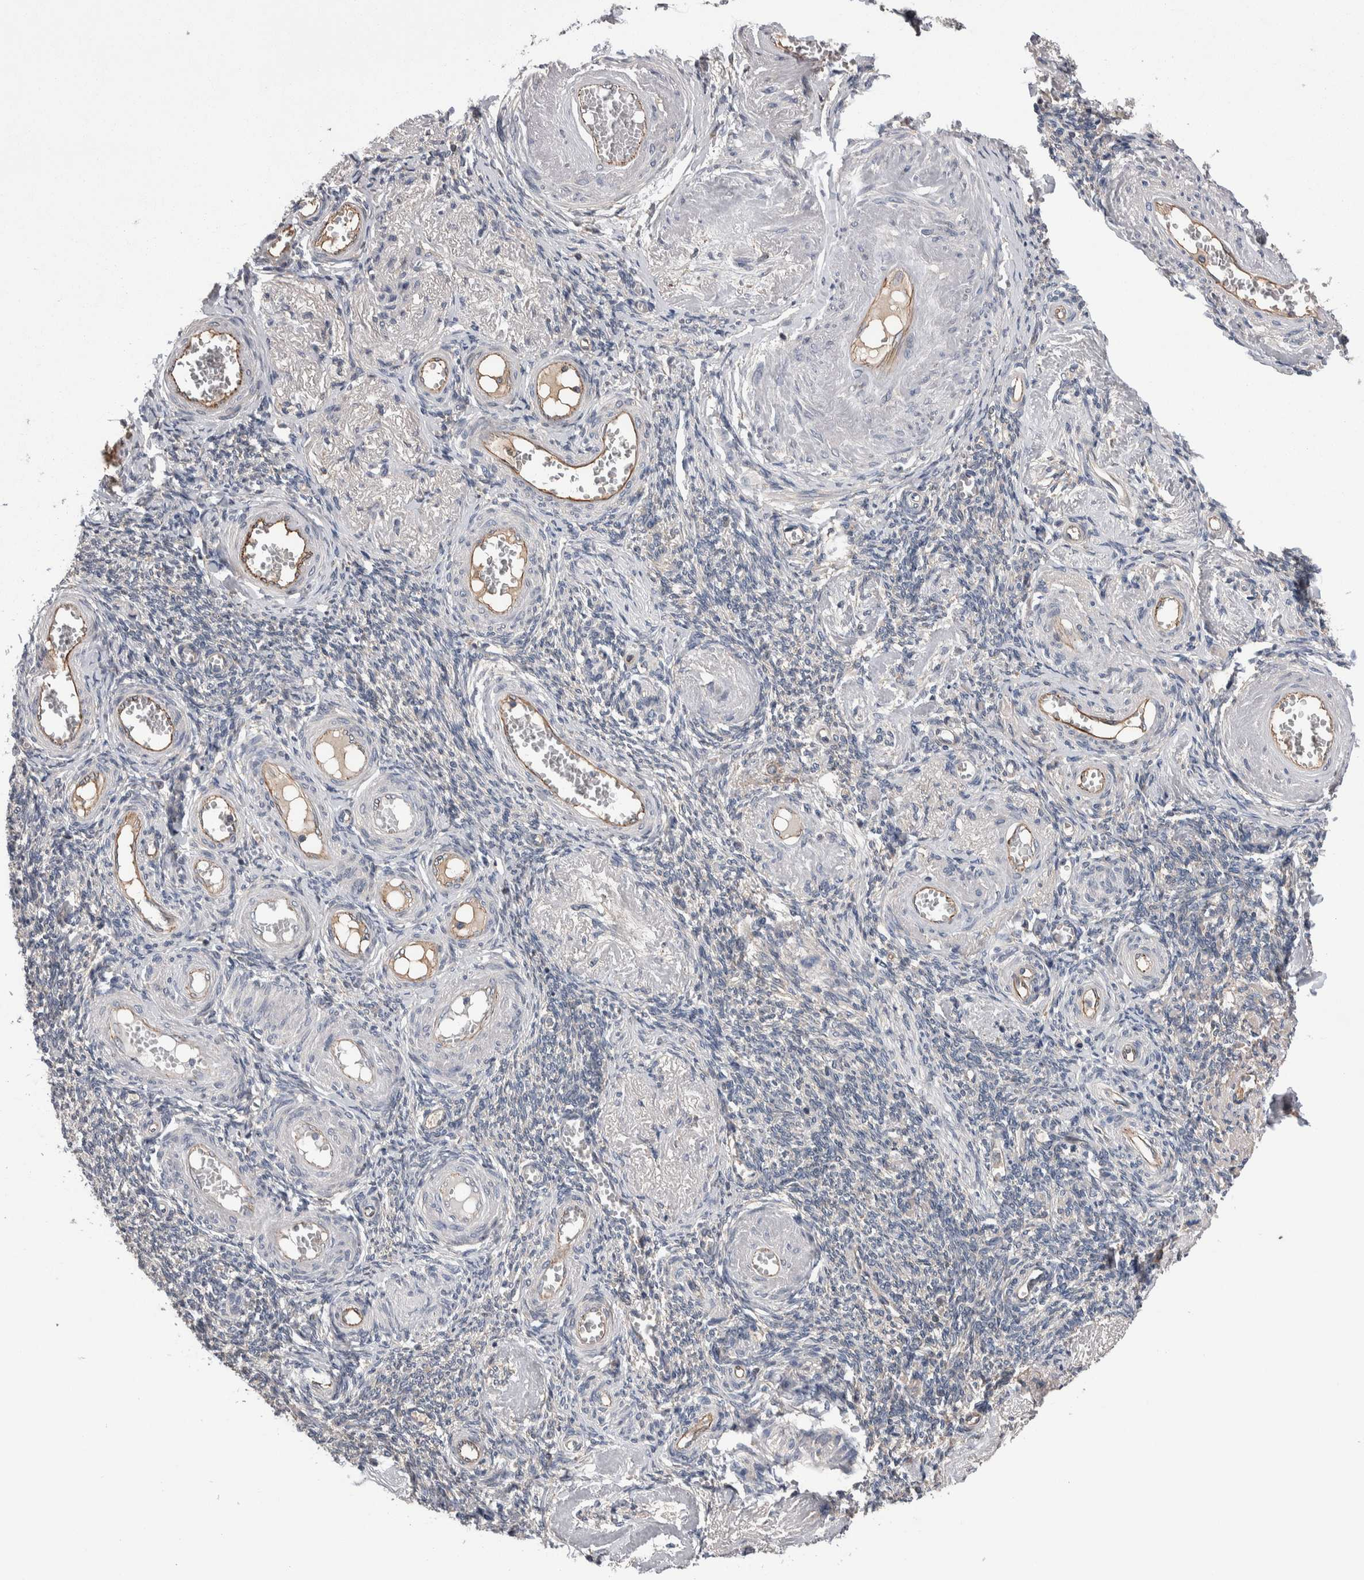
{"staining": {"intensity": "moderate", "quantity": ">75%", "location": "cytoplasmic/membranous"}, "tissue": "adipose tissue", "cell_type": "Adipocytes", "image_type": "normal", "snomed": [{"axis": "morphology", "description": "Normal tissue, NOS"}, {"axis": "topography", "description": "Vascular tissue"}, {"axis": "topography", "description": "Fallopian tube"}, {"axis": "topography", "description": "Ovary"}], "caption": "DAB (3,3'-diaminobenzidine) immunohistochemical staining of benign human adipose tissue shows moderate cytoplasmic/membranous protein staining in approximately >75% of adipocytes.", "gene": "LIMA1", "patient": {"sex": "female", "age": 67}}